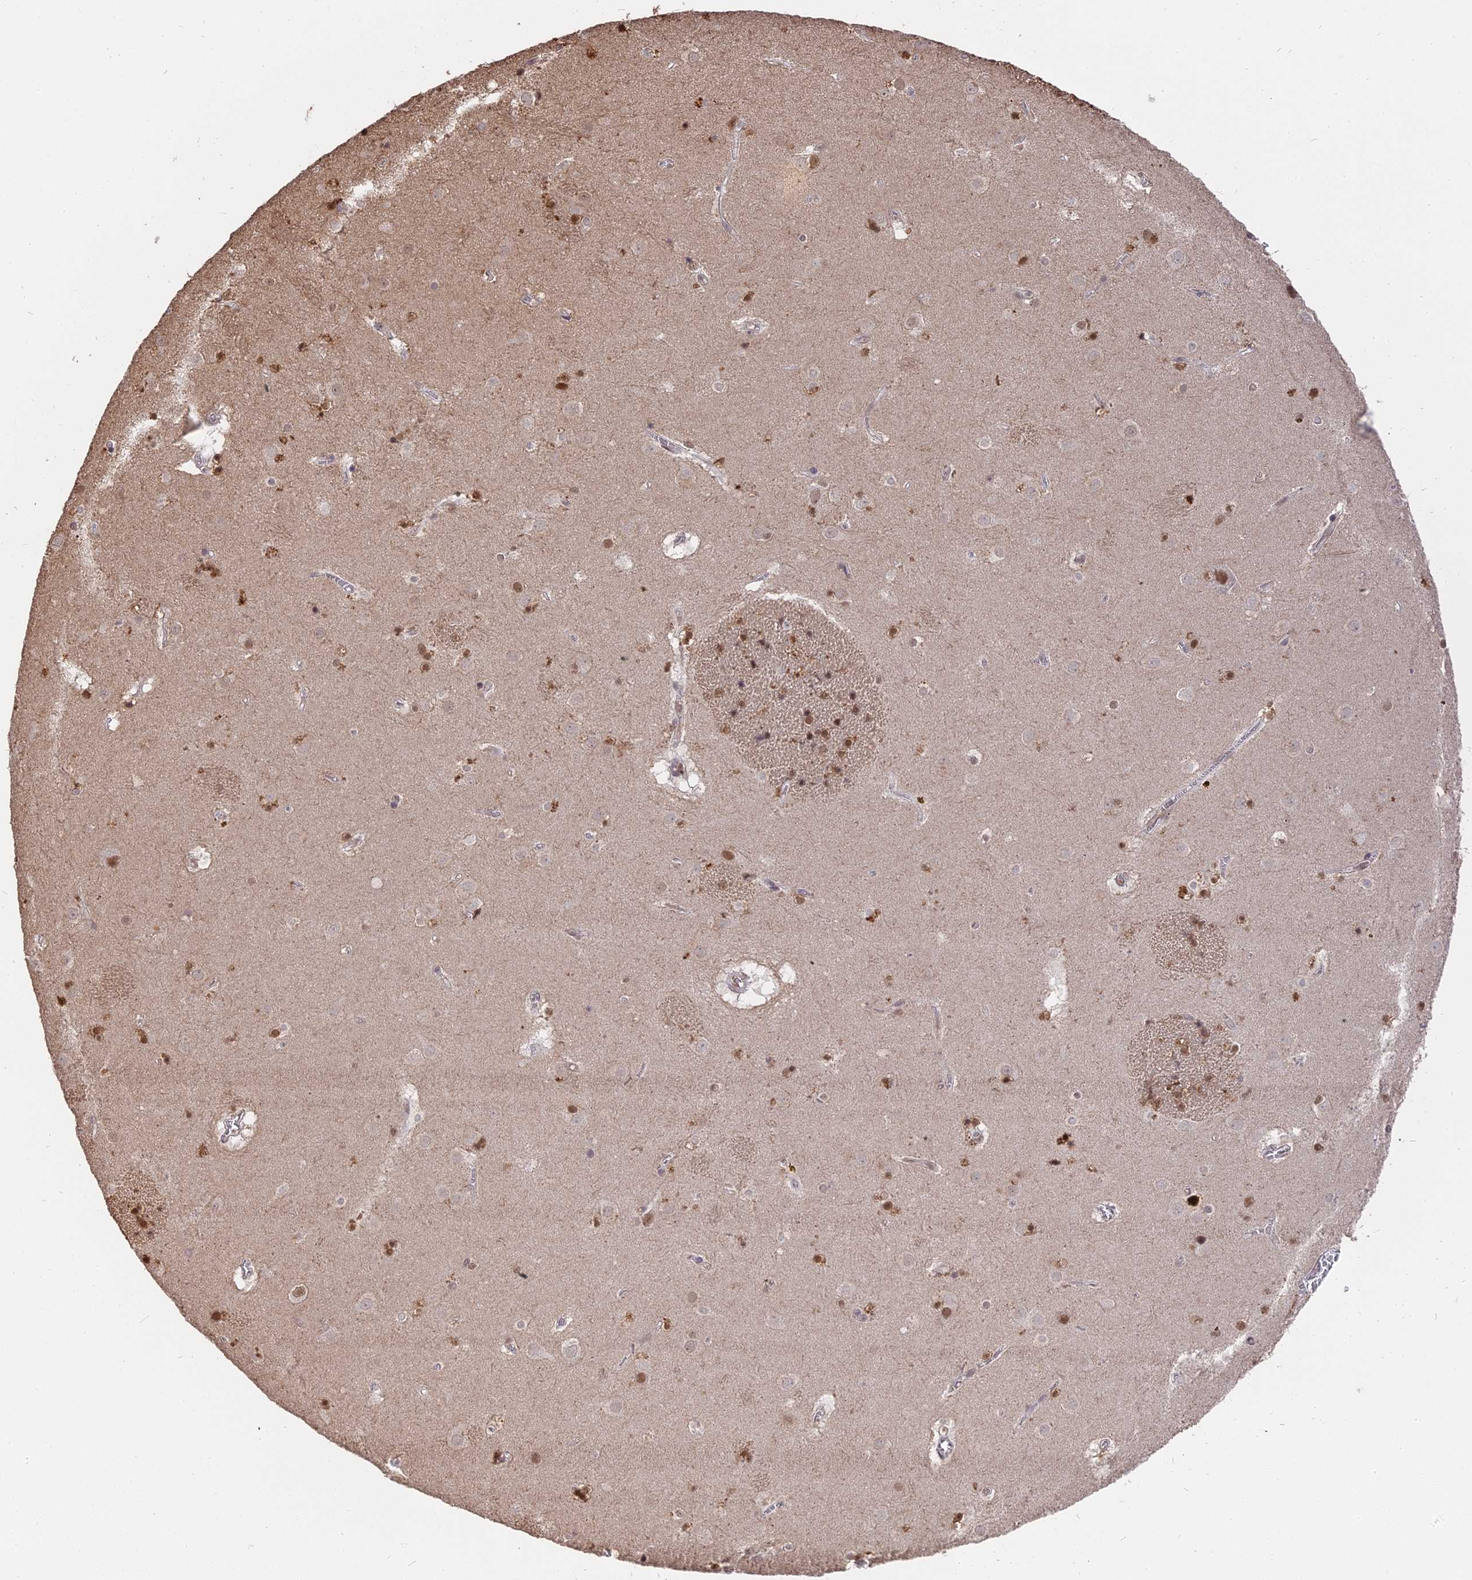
{"staining": {"intensity": "moderate", "quantity": "25%-75%", "location": "nuclear"}, "tissue": "caudate", "cell_type": "Glial cells", "image_type": "normal", "snomed": [{"axis": "morphology", "description": "Normal tissue, NOS"}, {"axis": "topography", "description": "Lateral ventricle wall"}], "caption": "The immunohistochemical stain labels moderate nuclear staining in glial cells of unremarkable caudate.", "gene": "NR1H3", "patient": {"sex": "male", "age": 70}}